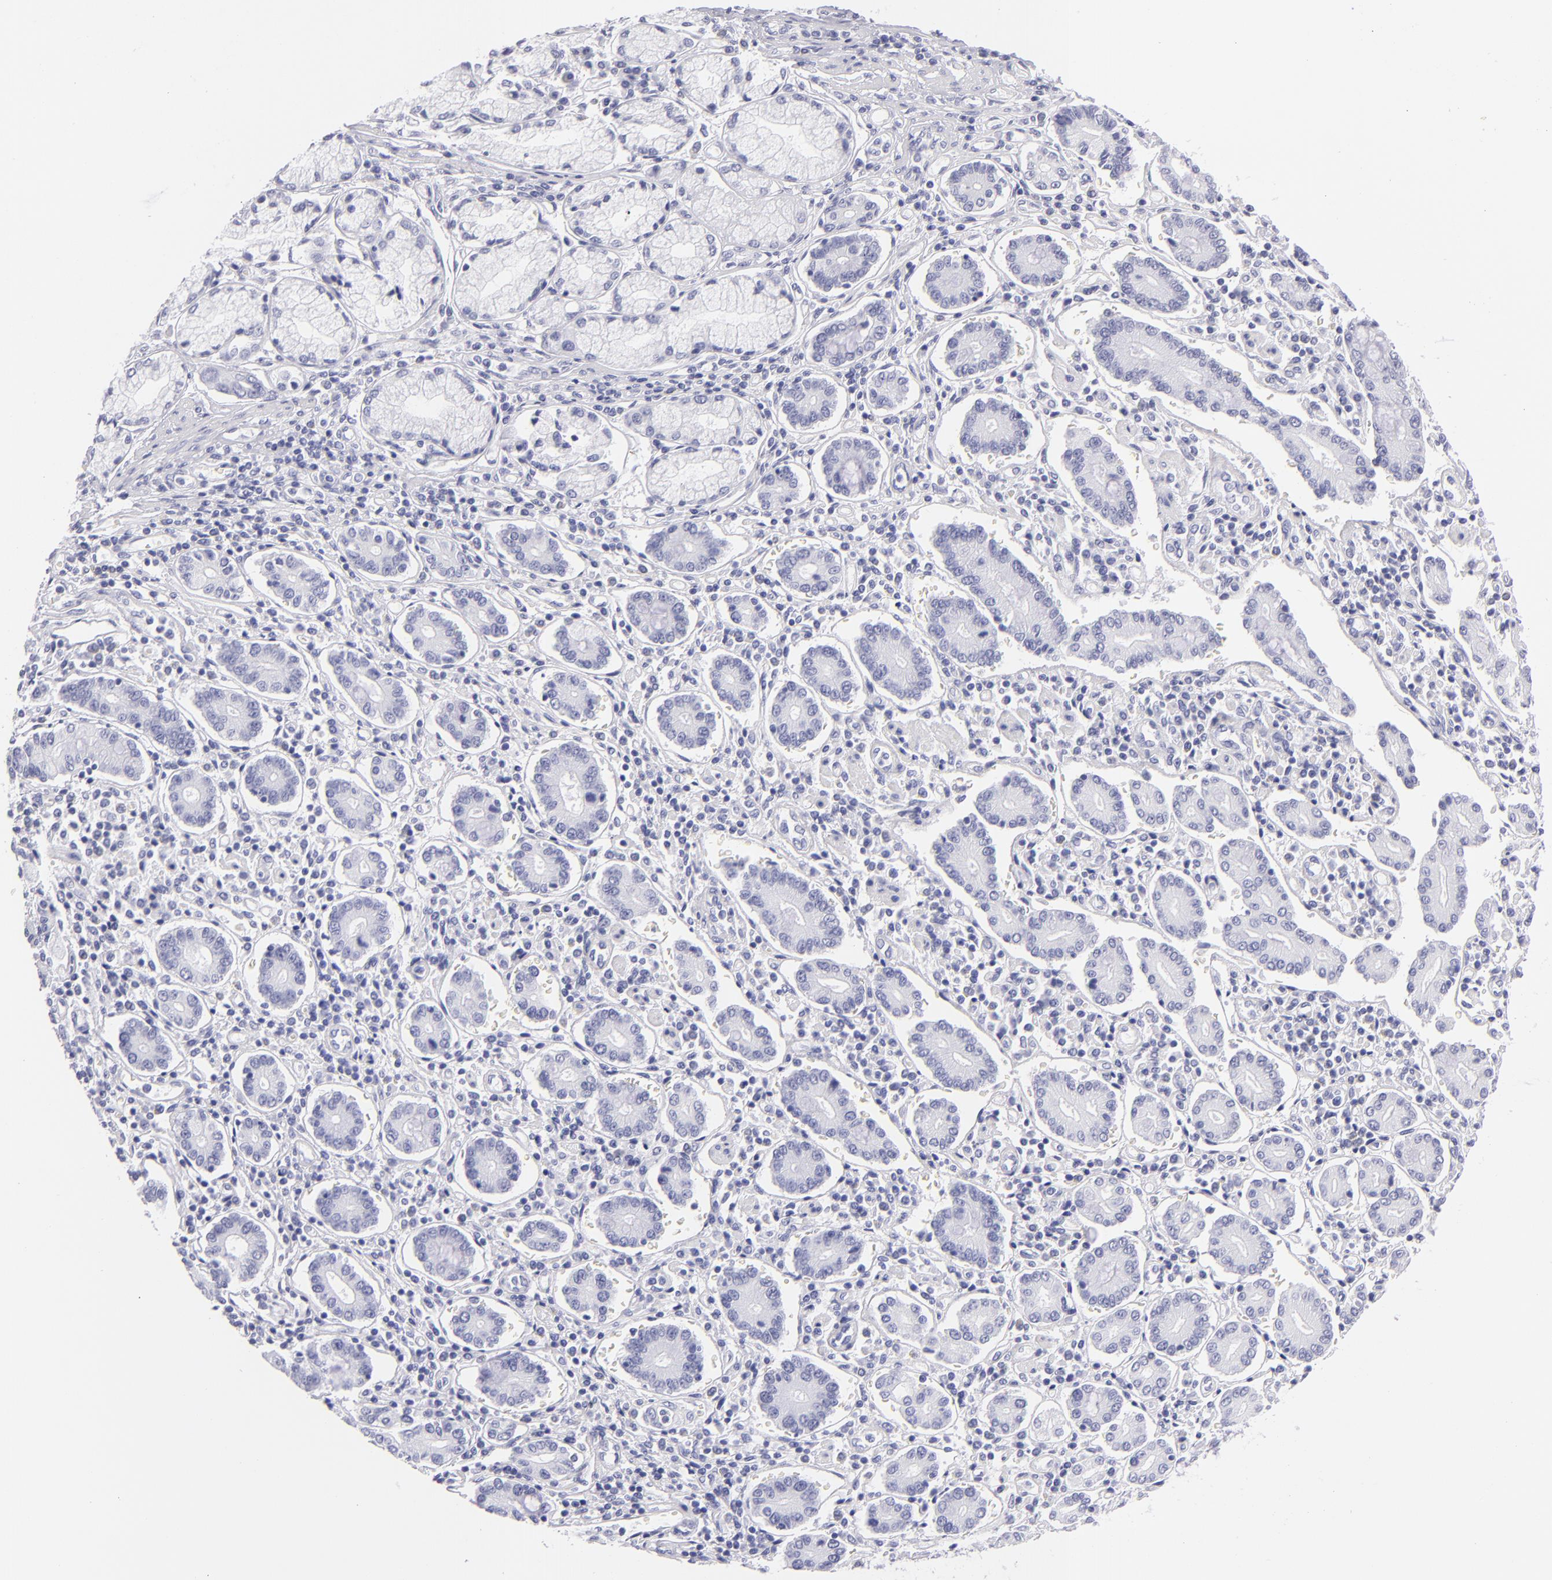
{"staining": {"intensity": "negative", "quantity": "none", "location": "none"}, "tissue": "pancreatic cancer", "cell_type": "Tumor cells", "image_type": "cancer", "snomed": [{"axis": "morphology", "description": "Adenocarcinoma, NOS"}, {"axis": "topography", "description": "Pancreas"}], "caption": "The photomicrograph displays no staining of tumor cells in pancreatic cancer (adenocarcinoma). Nuclei are stained in blue.", "gene": "PVALB", "patient": {"sex": "female", "age": 57}}